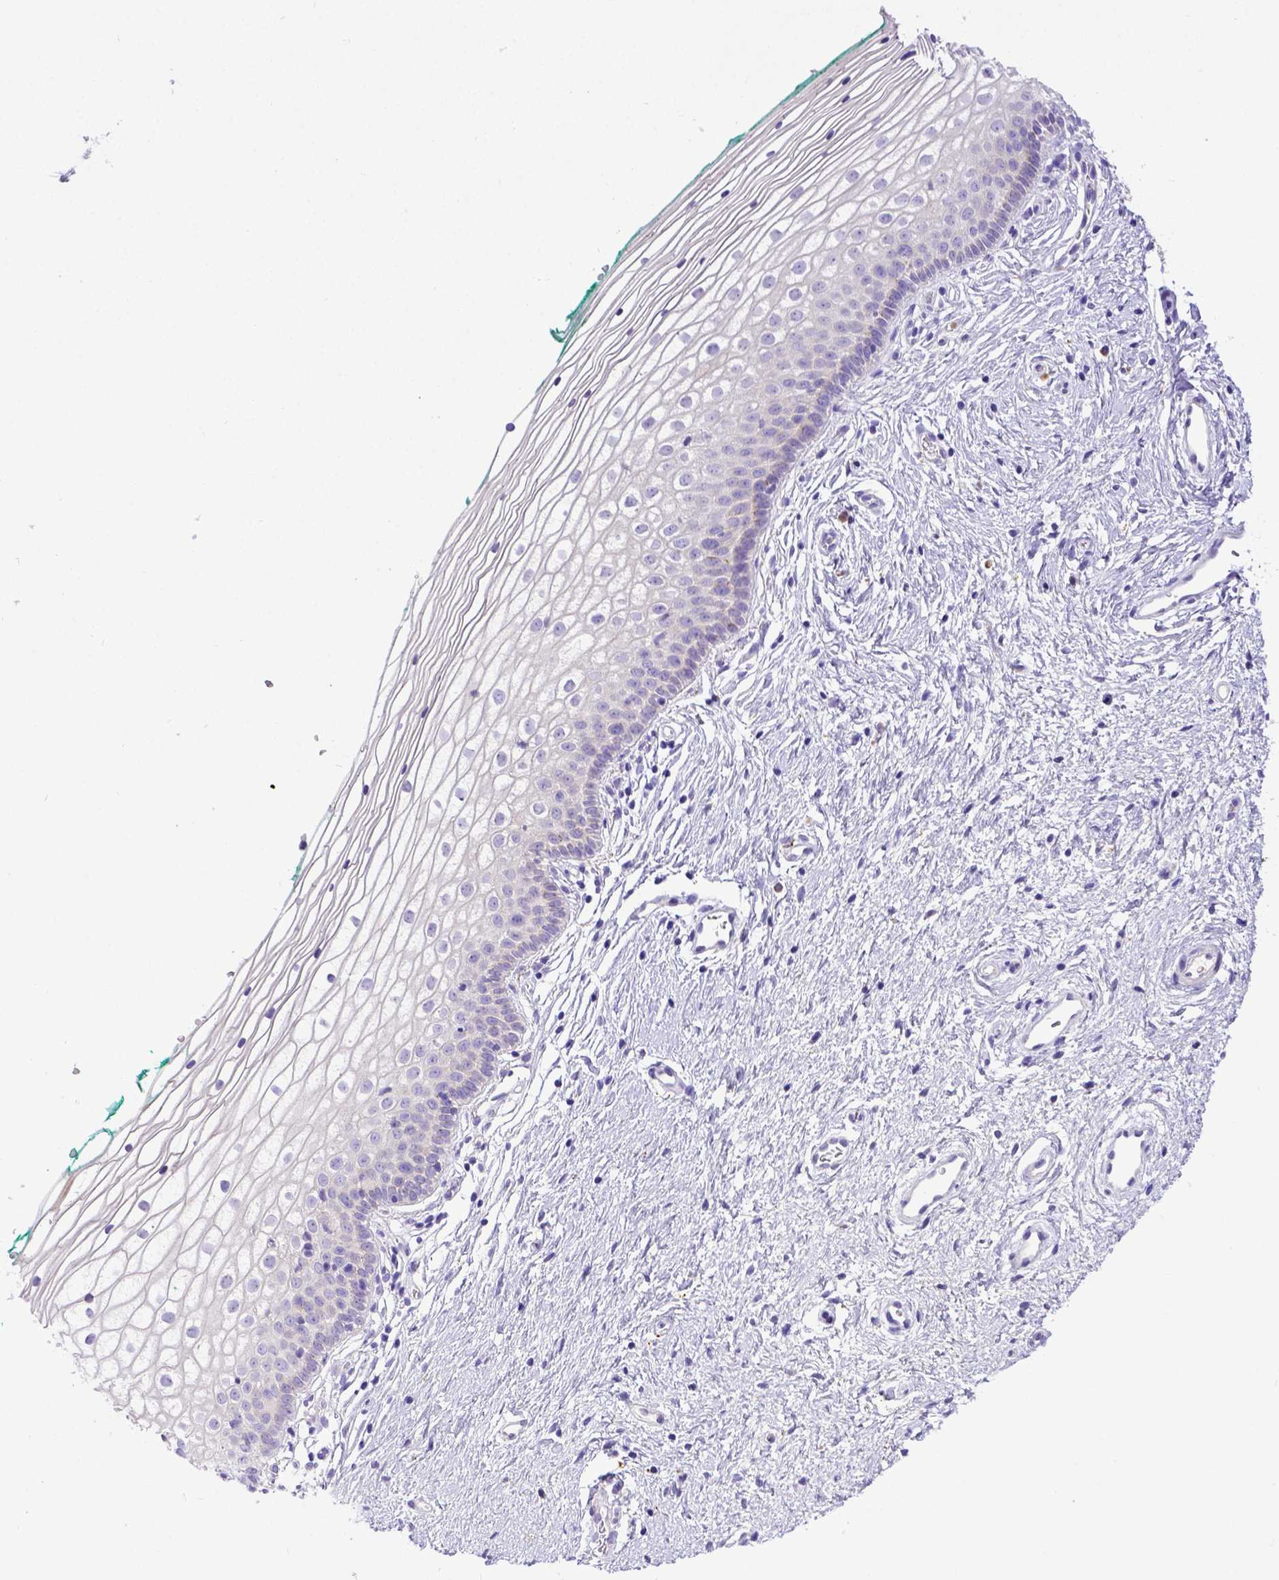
{"staining": {"intensity": "negative", "quantity": "none", "location": "none"}, "tissue": "vagina", "cell_type": "Squamous epithelial cells", "image_type": "normal", "snomed": [{"axis": "morphology", "description": "Normal tissue, NOS"}, {"axis": "topography", "description": "Vagina"}], "caption": "A high-resolution micrograph shows immunohistochemistry (IHC) staining of benign vagina, which displays no significant expression in squamous epithelial cells.", "gene": "CFAP300", "patient": {"sex": "female", "age": 36}}